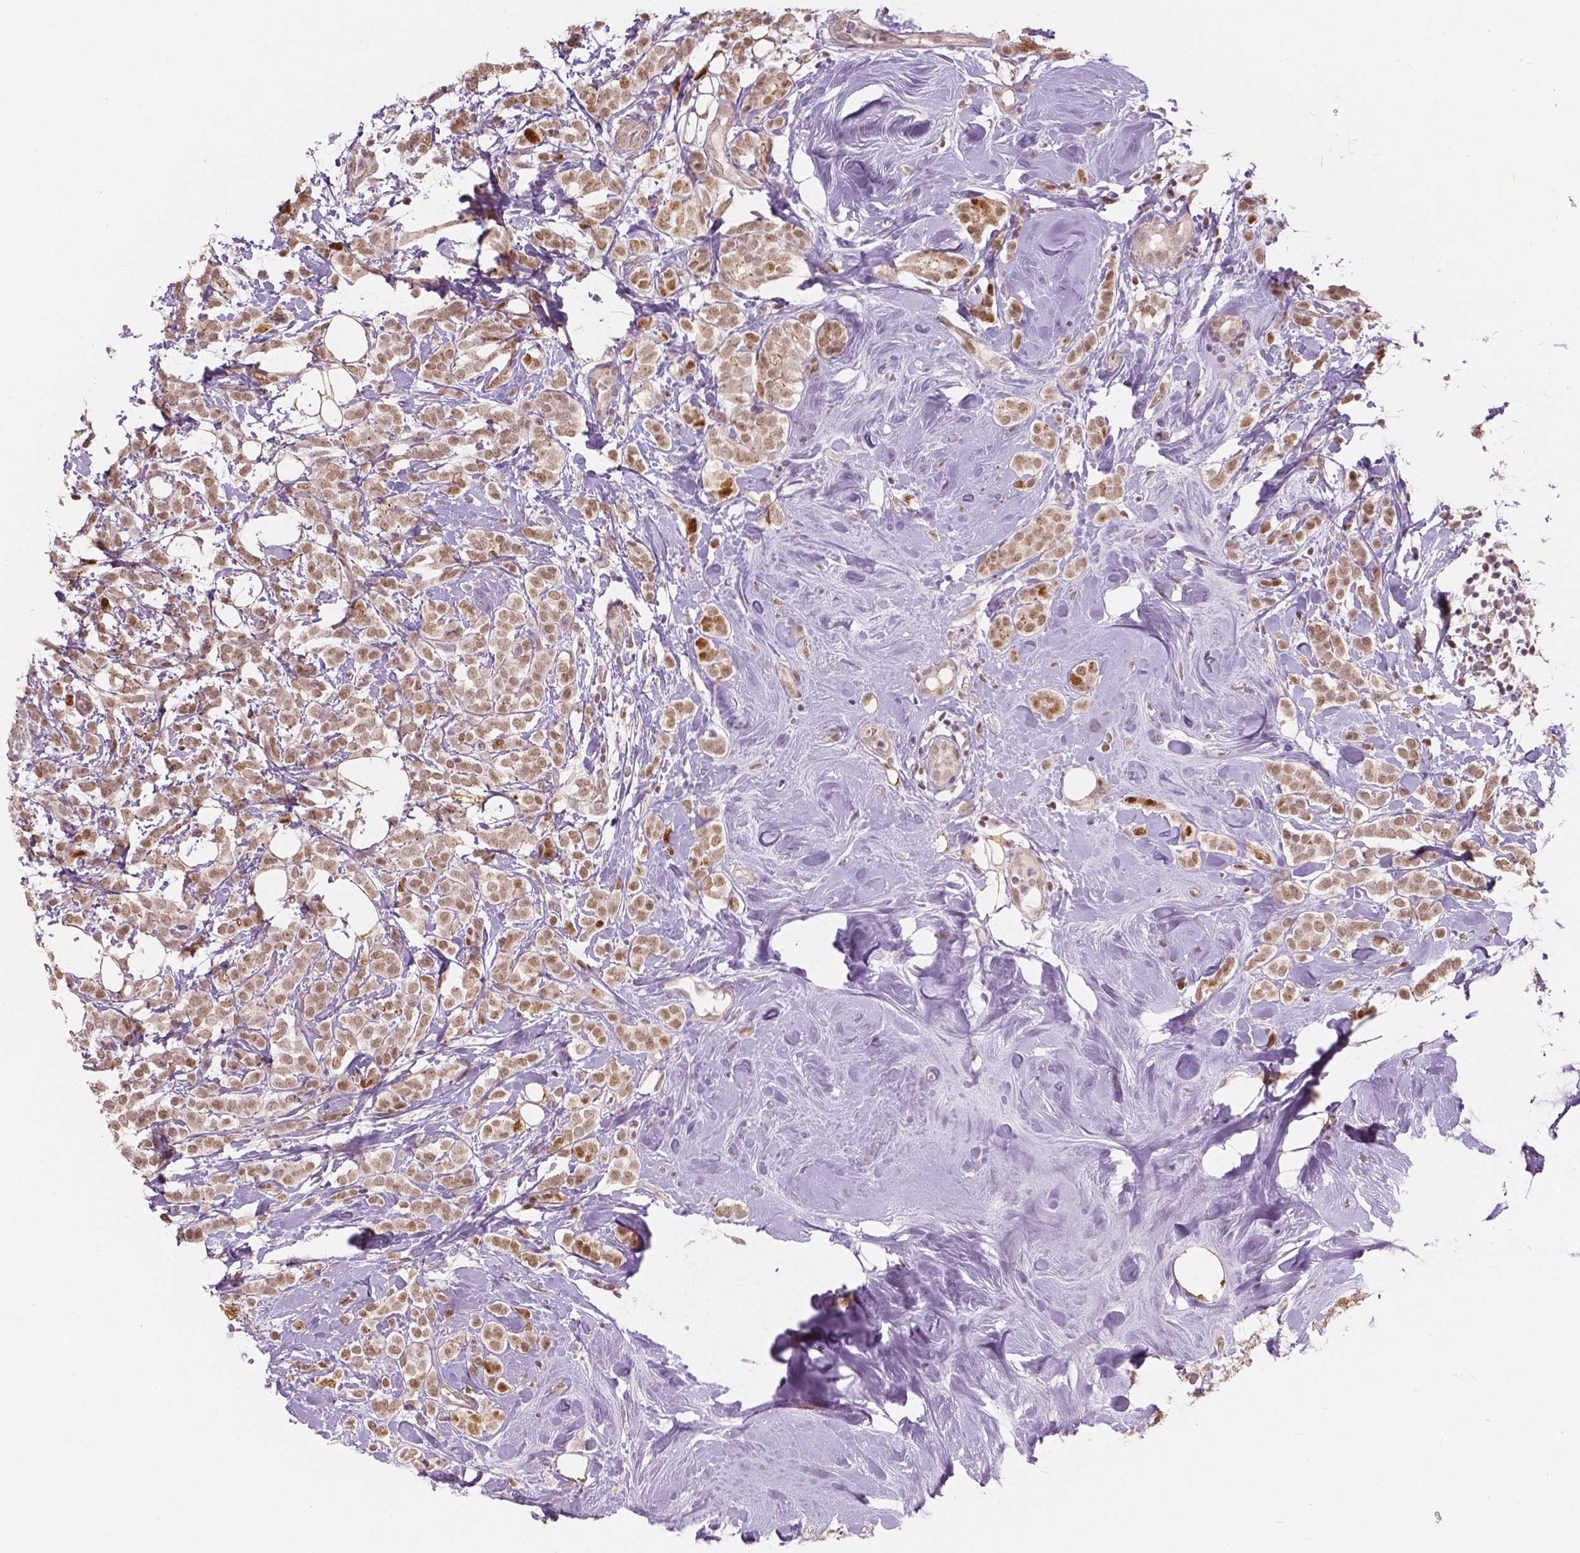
{"staining": {"intensity": "moderate", "quantity": ">75%", "location": "nuclear"}, "tissue": "breast cancer", "cell_type": "Tumor cells", "image_type": "cancer", "snomed": [{"axis": "morphology", "description": "Lobular carcinoma"}, {"axis": "topography", "description": "Breast"}], "caption": "A micrograph showing moderate nuclear expression in approximately >75% of tumor cells in breast cancer (lobular carcinoma), as visualized by brown immunohistochemical staining.", "gene": "NSD2", "patient": {"sex": "female", "age": 49}}